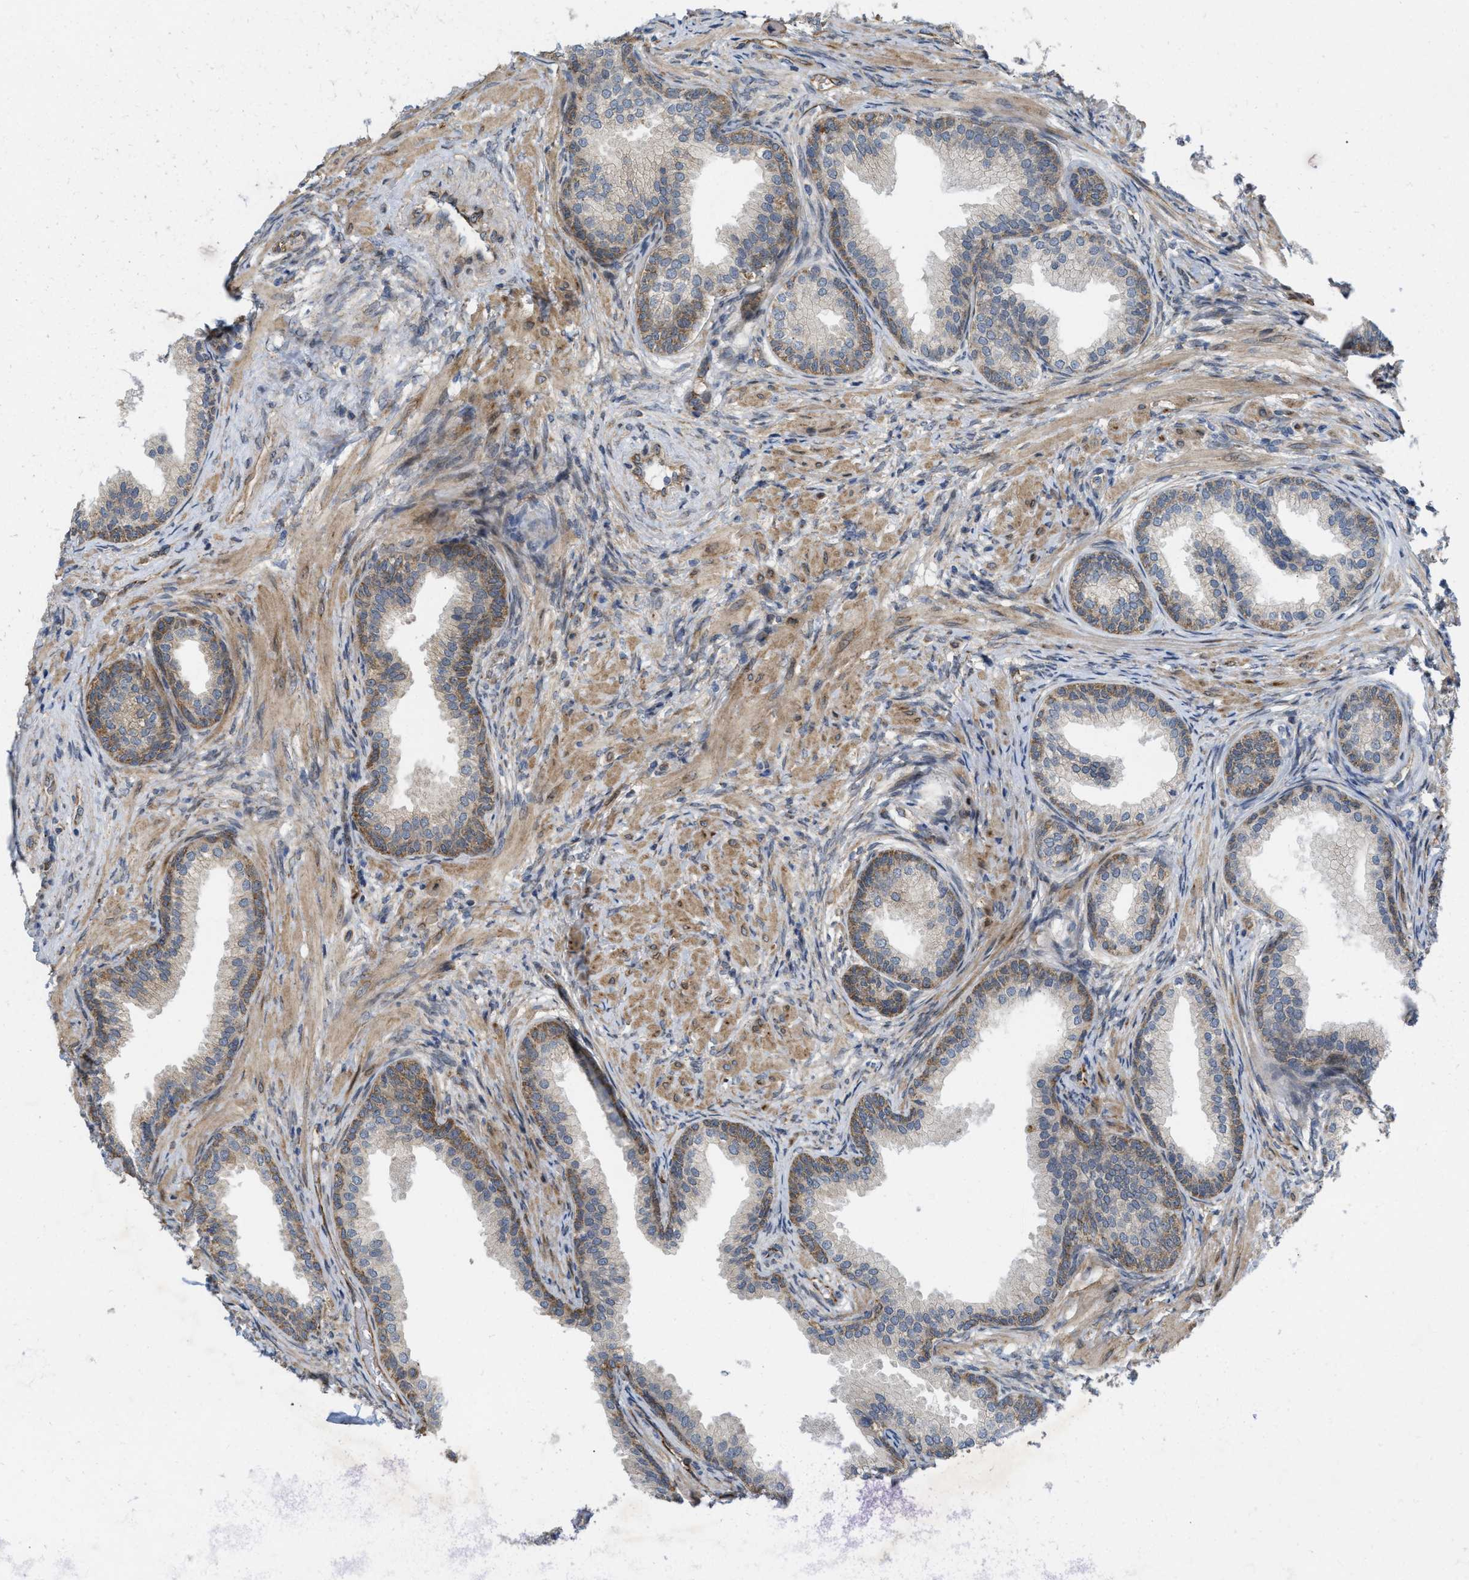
{"staining": {"intensity": "moderate", "quantity": "<25%", "location": "cytoplasmic/membranous"}, "tissue": "prostate", "cell_type": "Glandular cells", "image_type": "normal", "snomed": [{"axis": "morphology", "description": "Normal tissue, NOS"}, {"axis": "topography", "description": "Prostate"}], "caption": "Immunohistochemistry (IHC) micrograph of normal prostate: human prostate stained using IHC shows low levels of moderate protein expression localized specifically in the cytoplasmic/membranous of glandular cells, appearing as a cytoplasmic/membranous brown color.", "gene": "EOGT", "patient": {"sex": "male", "age": 76}}